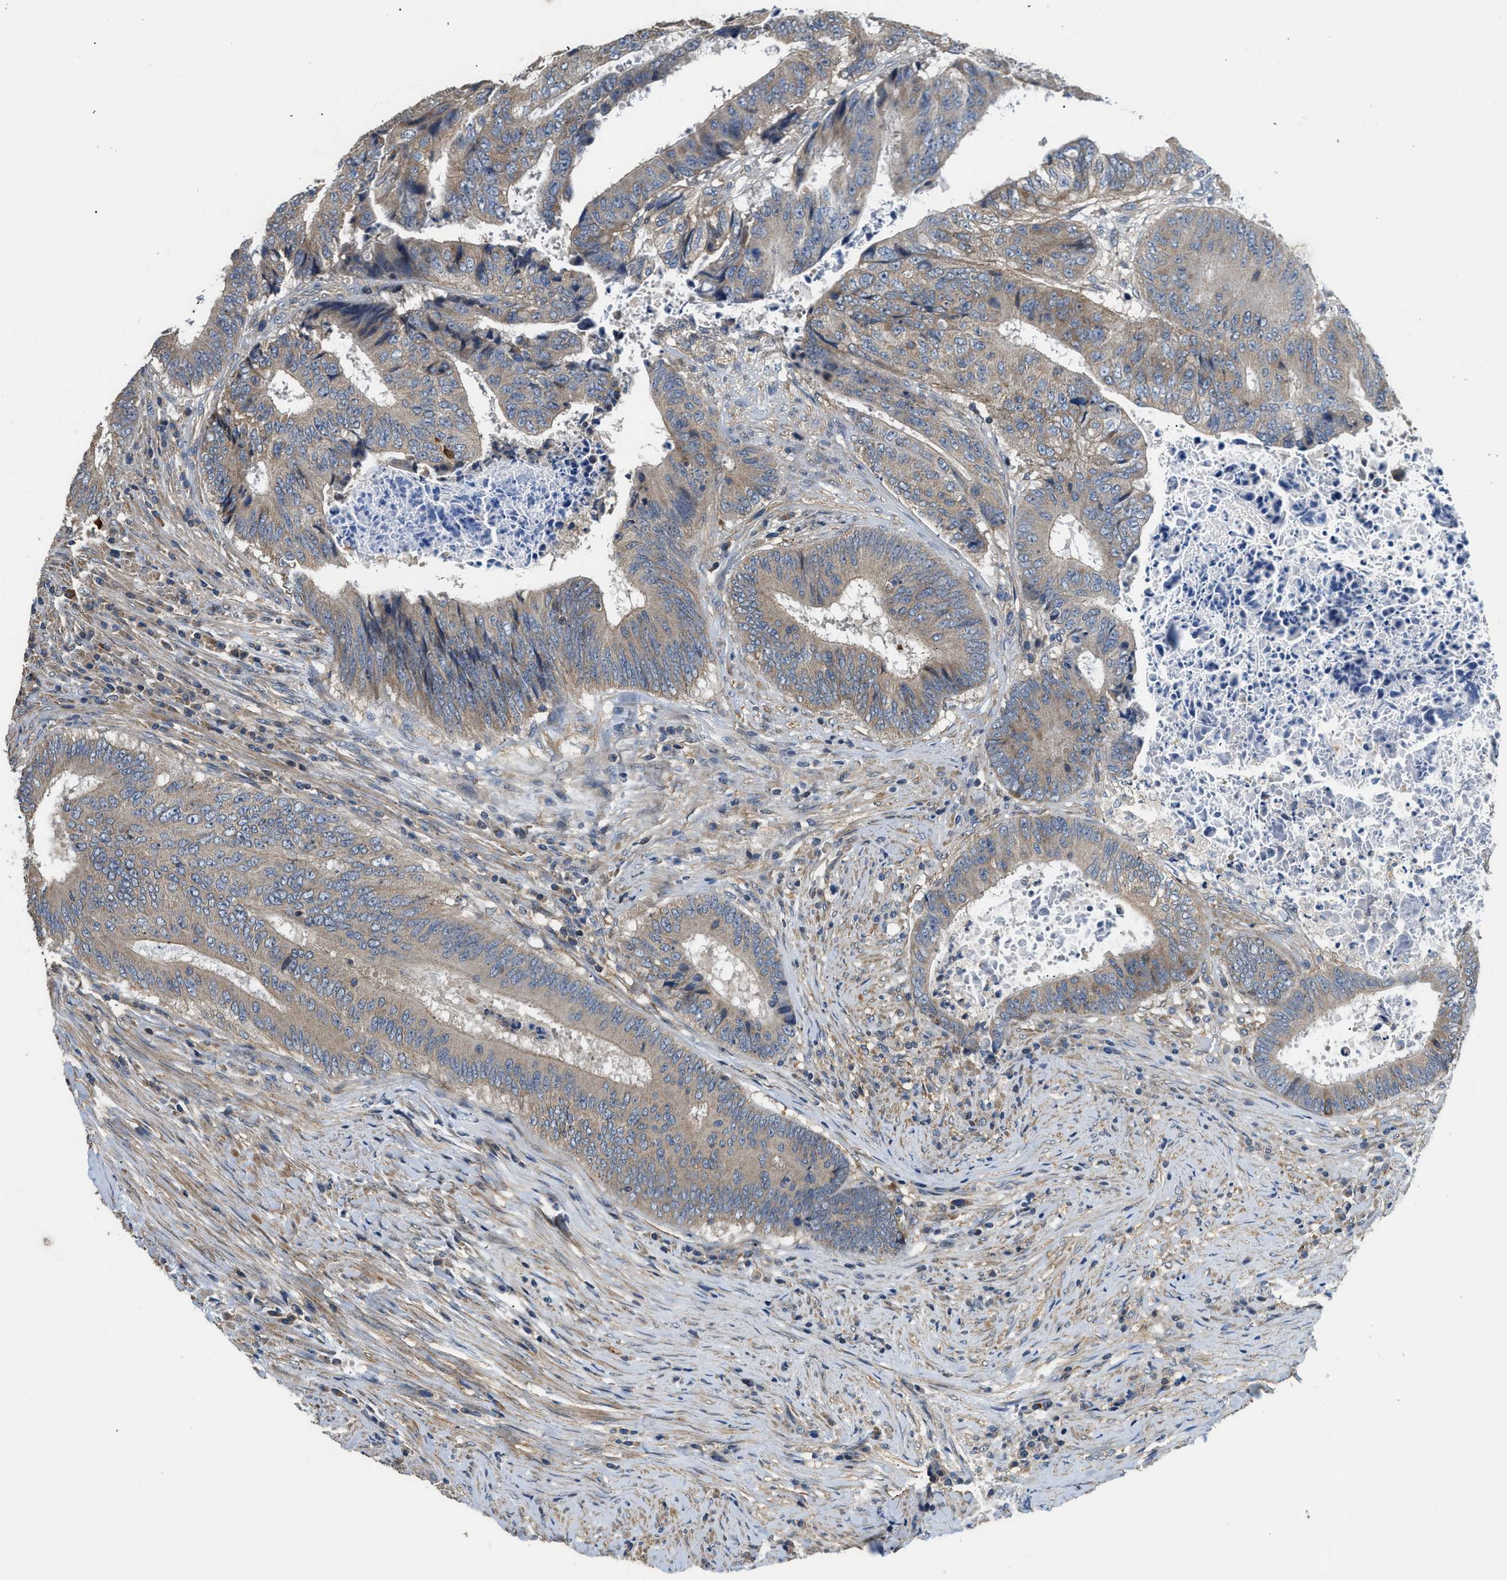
{"staining": {"intensity": "moderate", "quantity": ">75%", "location": "cytoplasmic/membranous"}, "tissue": "colorectal cancer", "cell_type": "Tumor cells", "image_type": "cancer", "snomed": [{"axis": "morphology", "description": "Adenocarcinoma, NOS"}, {"axis": "topography", "description": "Rectum"}], "caption": "Protein analysis of colorectal cancer tissue reveals moderate cytoplasmic/membranous expression in about >75% of tumor cells.", "gene": "SSH2", "patient": {"sex": "male", "age": 72}}